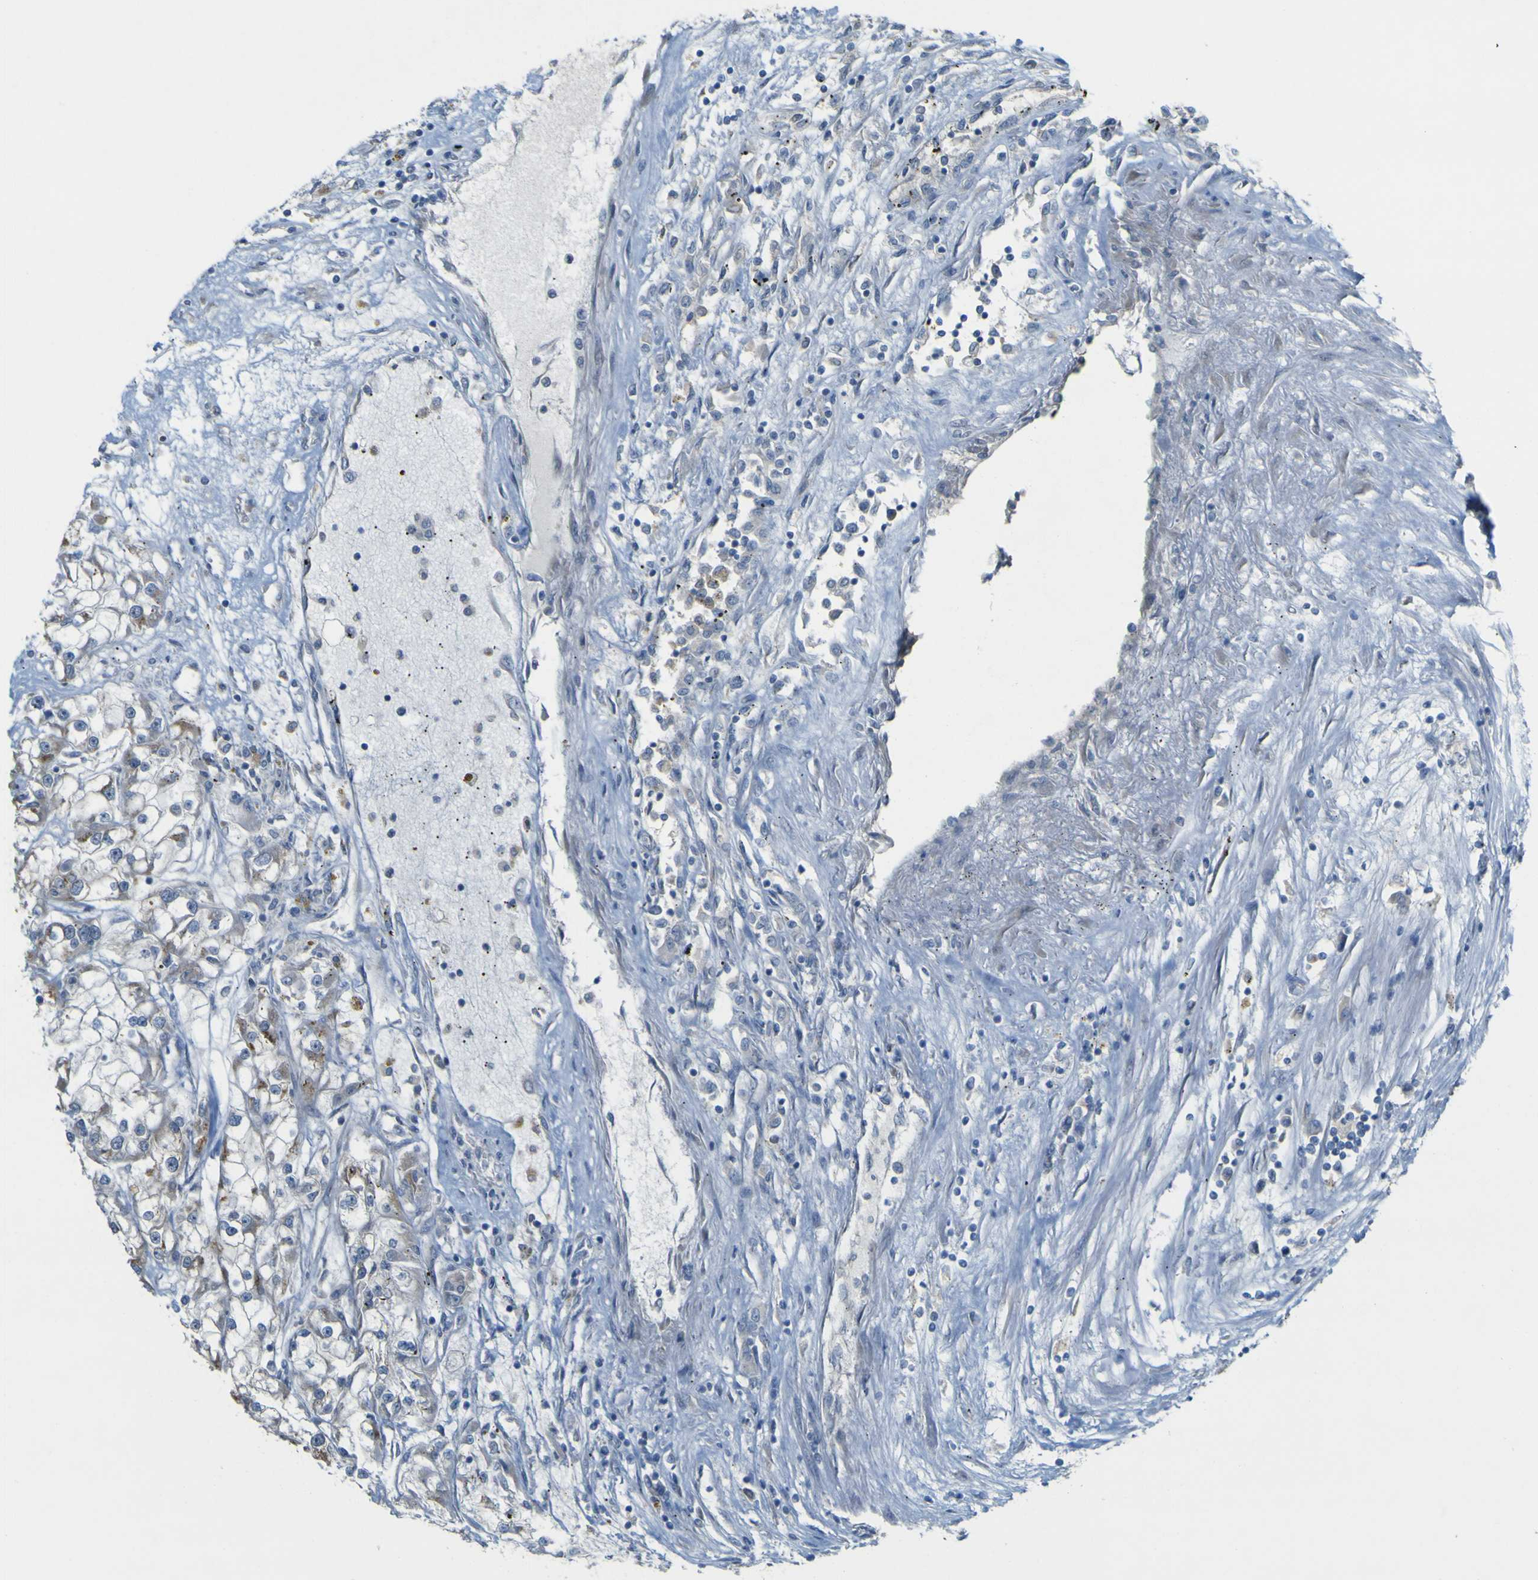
{"staining": {"intensity": "weak", "quantity": "<25%", "location": "cytoplasmic/membranous"}, "tissue": "renal cancer", "cell_type": "Tumor cells", "image_type": "cancer", "snomed": [{"axis": "morphology", "description": "Adenocarcinoma, NOS"}, {"axis": "topography", "description": "Kidney"}], "caption": "High power microscopy histopathology image of an IHC image of renal adenocarcinoma, revealing no significant positivity in tumor cells.", "gene": "IGF2R", "patient": {"sex": "female", "age": 52}}